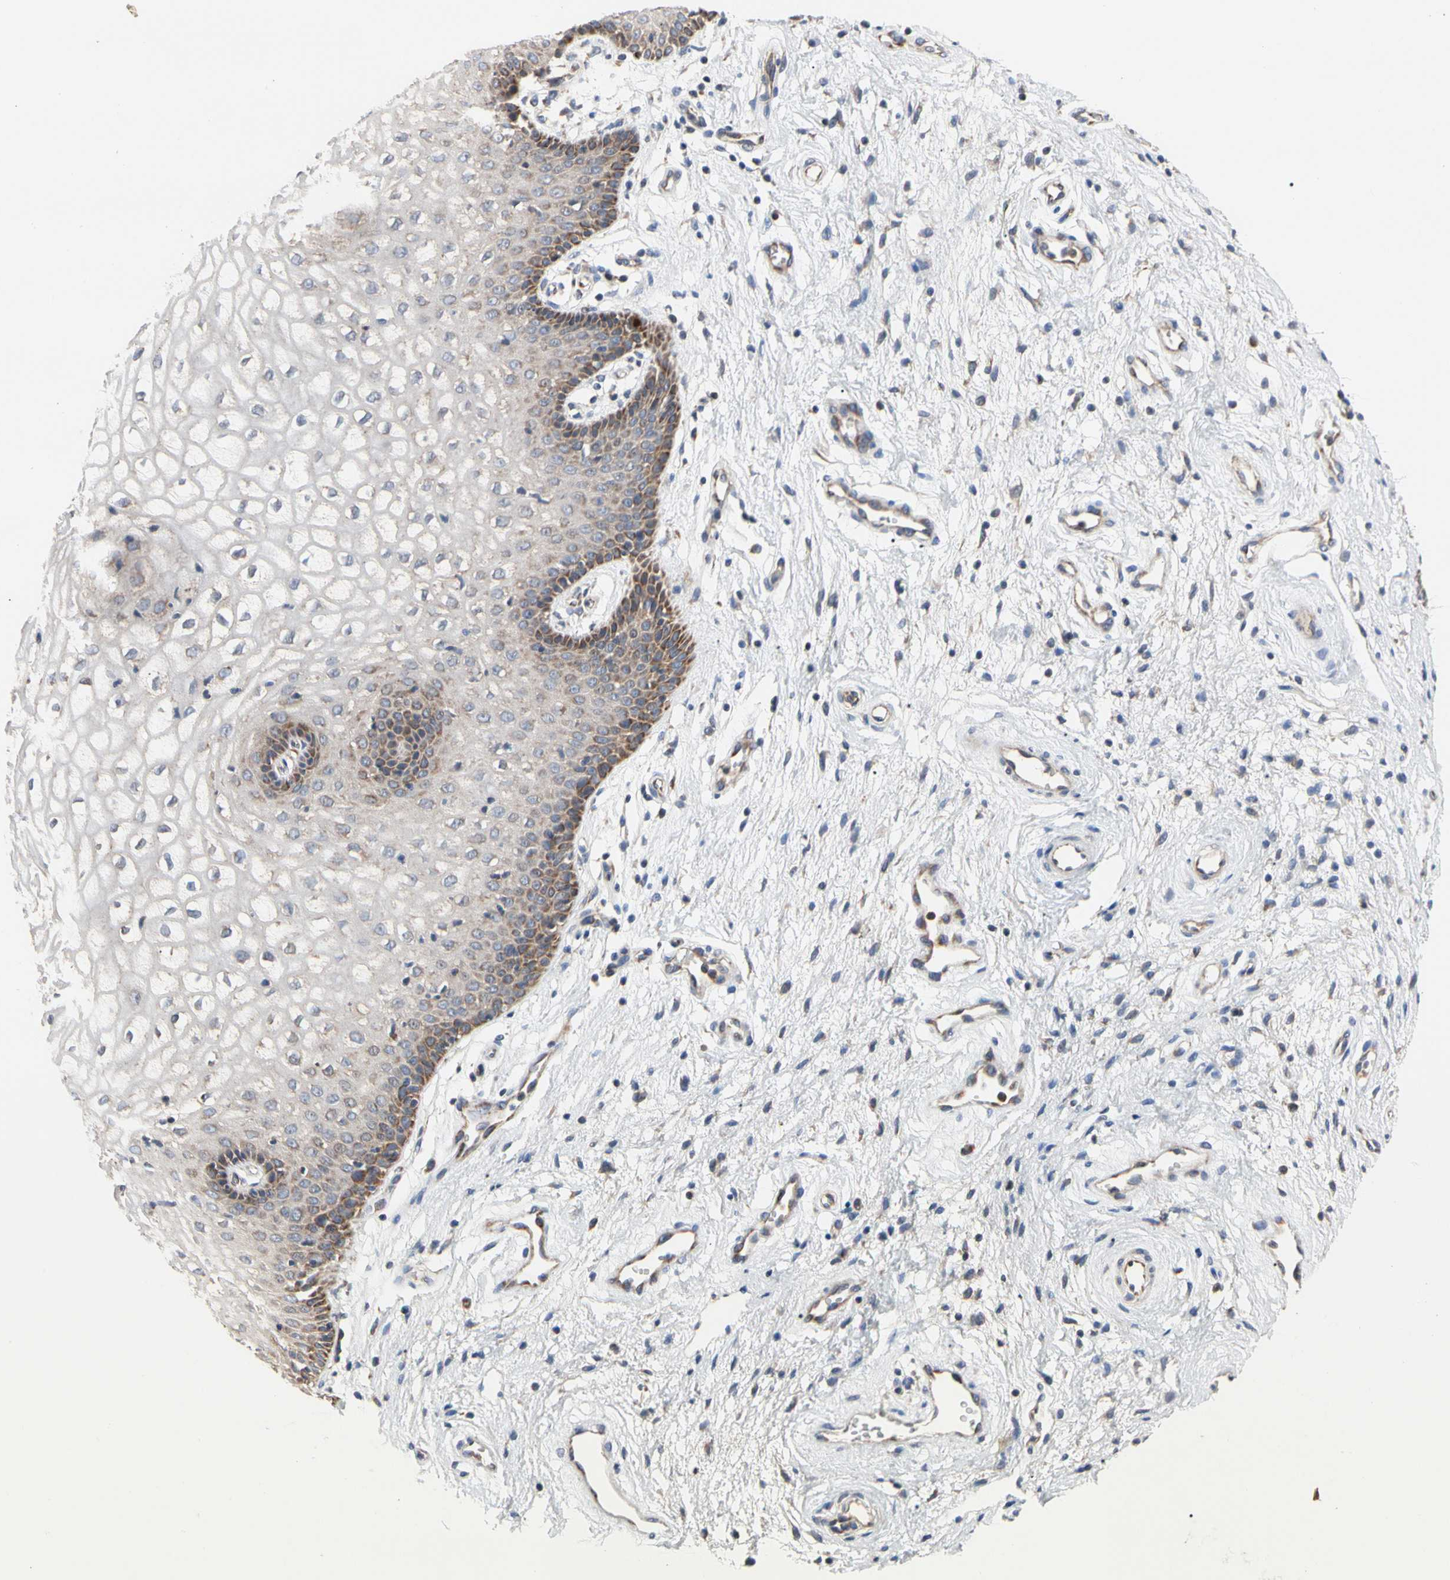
{"staining": {"intensity": "moderate", "quantity": "25%-75%", "location": "cytoplasmic/membranous"}, "tissue": "vagina", "cell_type": "Squamous epithelial cells", "image_type": "normal", "snomed": [{"axis": "morphology", "description": "Normal tissue, NOS"}, {"axis": "topography", "description": "Vagina"}], "caption": "Immunohistochemistry micrograph of benign human vagina stained for a protein (brown), which demonstrates medium levels of moderate cytoplasmic/membranous expression in about 25%-75% of squamous epithelial cells.", "gene": "GPD2", "patient": {"sex": "female", "age": 34}}